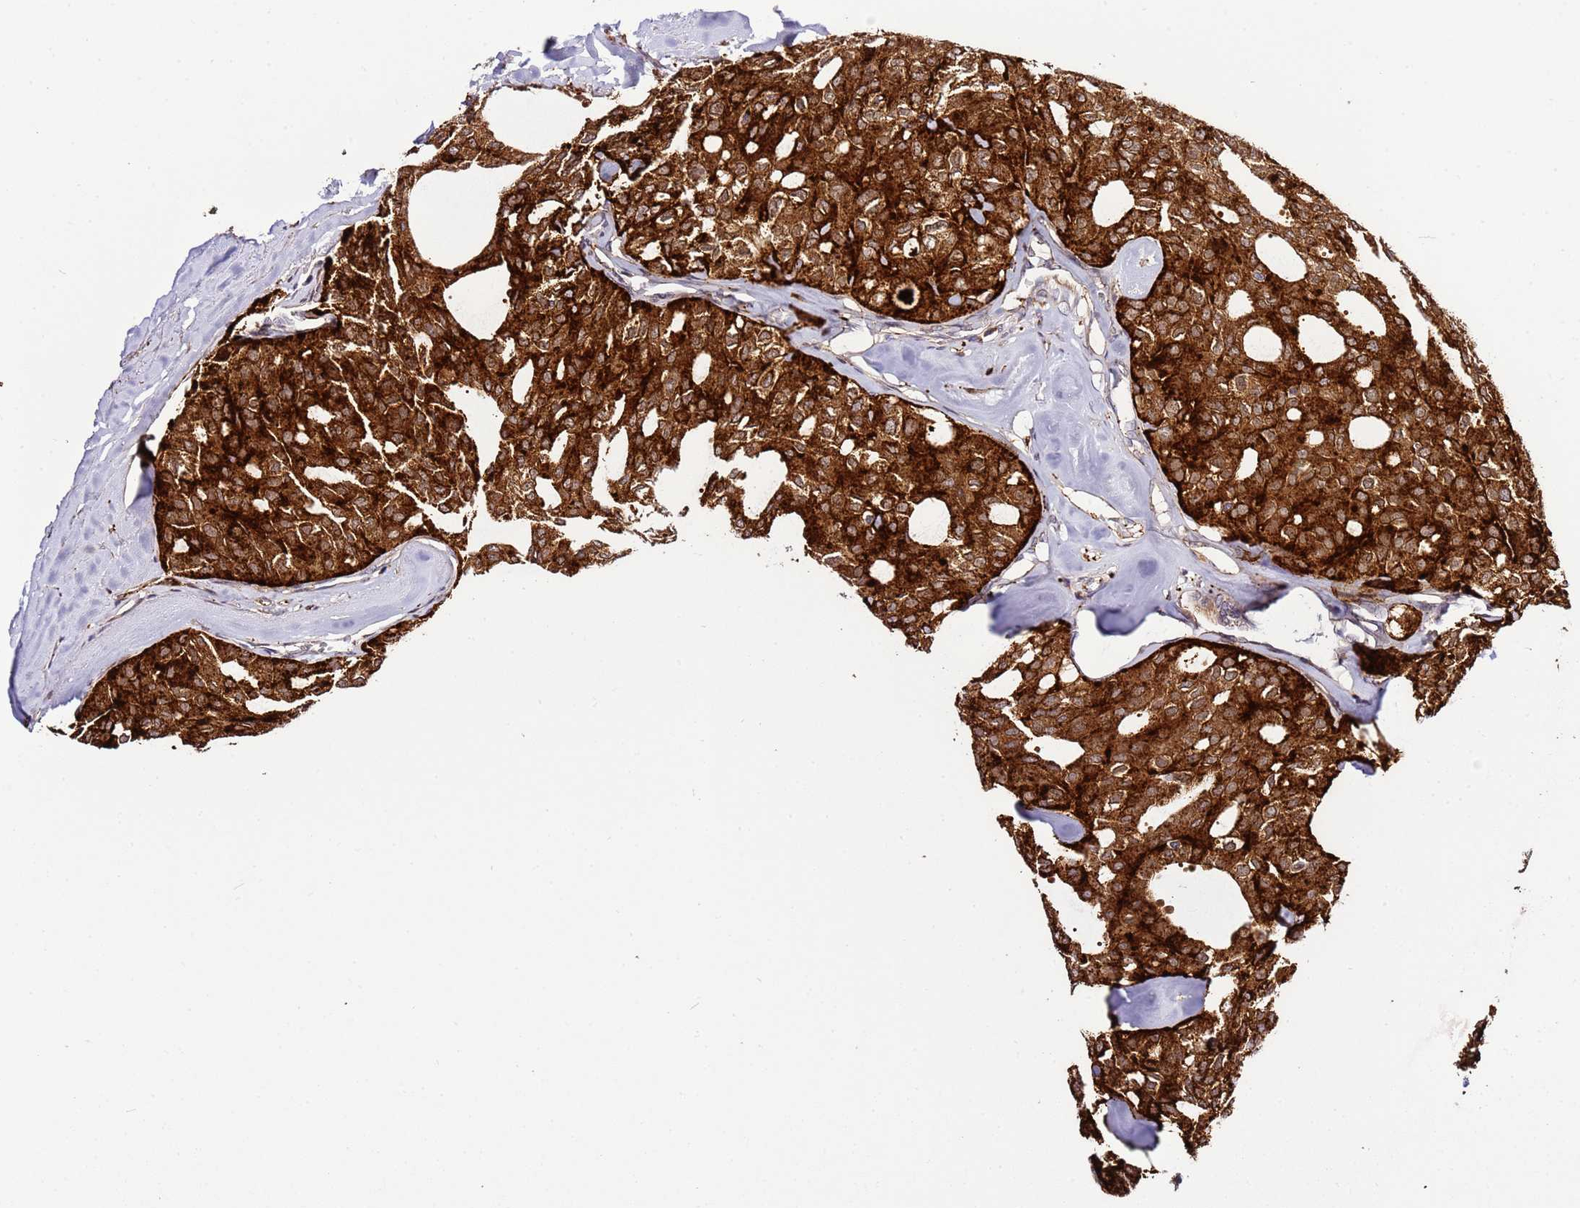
{"staining": {"intensity": "strong", "quantity": ">75%", "location": "cytoplasmic/membranous"}, "tissue": "thyroid cancer", "cell_type": "Tumor cells", "image_type": "cancer", "snomed": [{"axis": "morphology", "description": "Follicular adenoma carcinoma, NOS"}, {"axis": "topography", "description": "Thyroid gland"}], "caption": "IHC (DAB (3,3'-diaminobenzidine)) staining of thyroid cancer shows strong cytoplasmic/membranous protein staining in approximately >75% of tumor cells. The staining was performed using DAB (3,3'-diaminobenzidine), with brown indicating positive protein expression. Nuclei are stained blue with hematoxylin.", "gene": "PVRIG", "patient": {"sex": "male", "age": 75}}